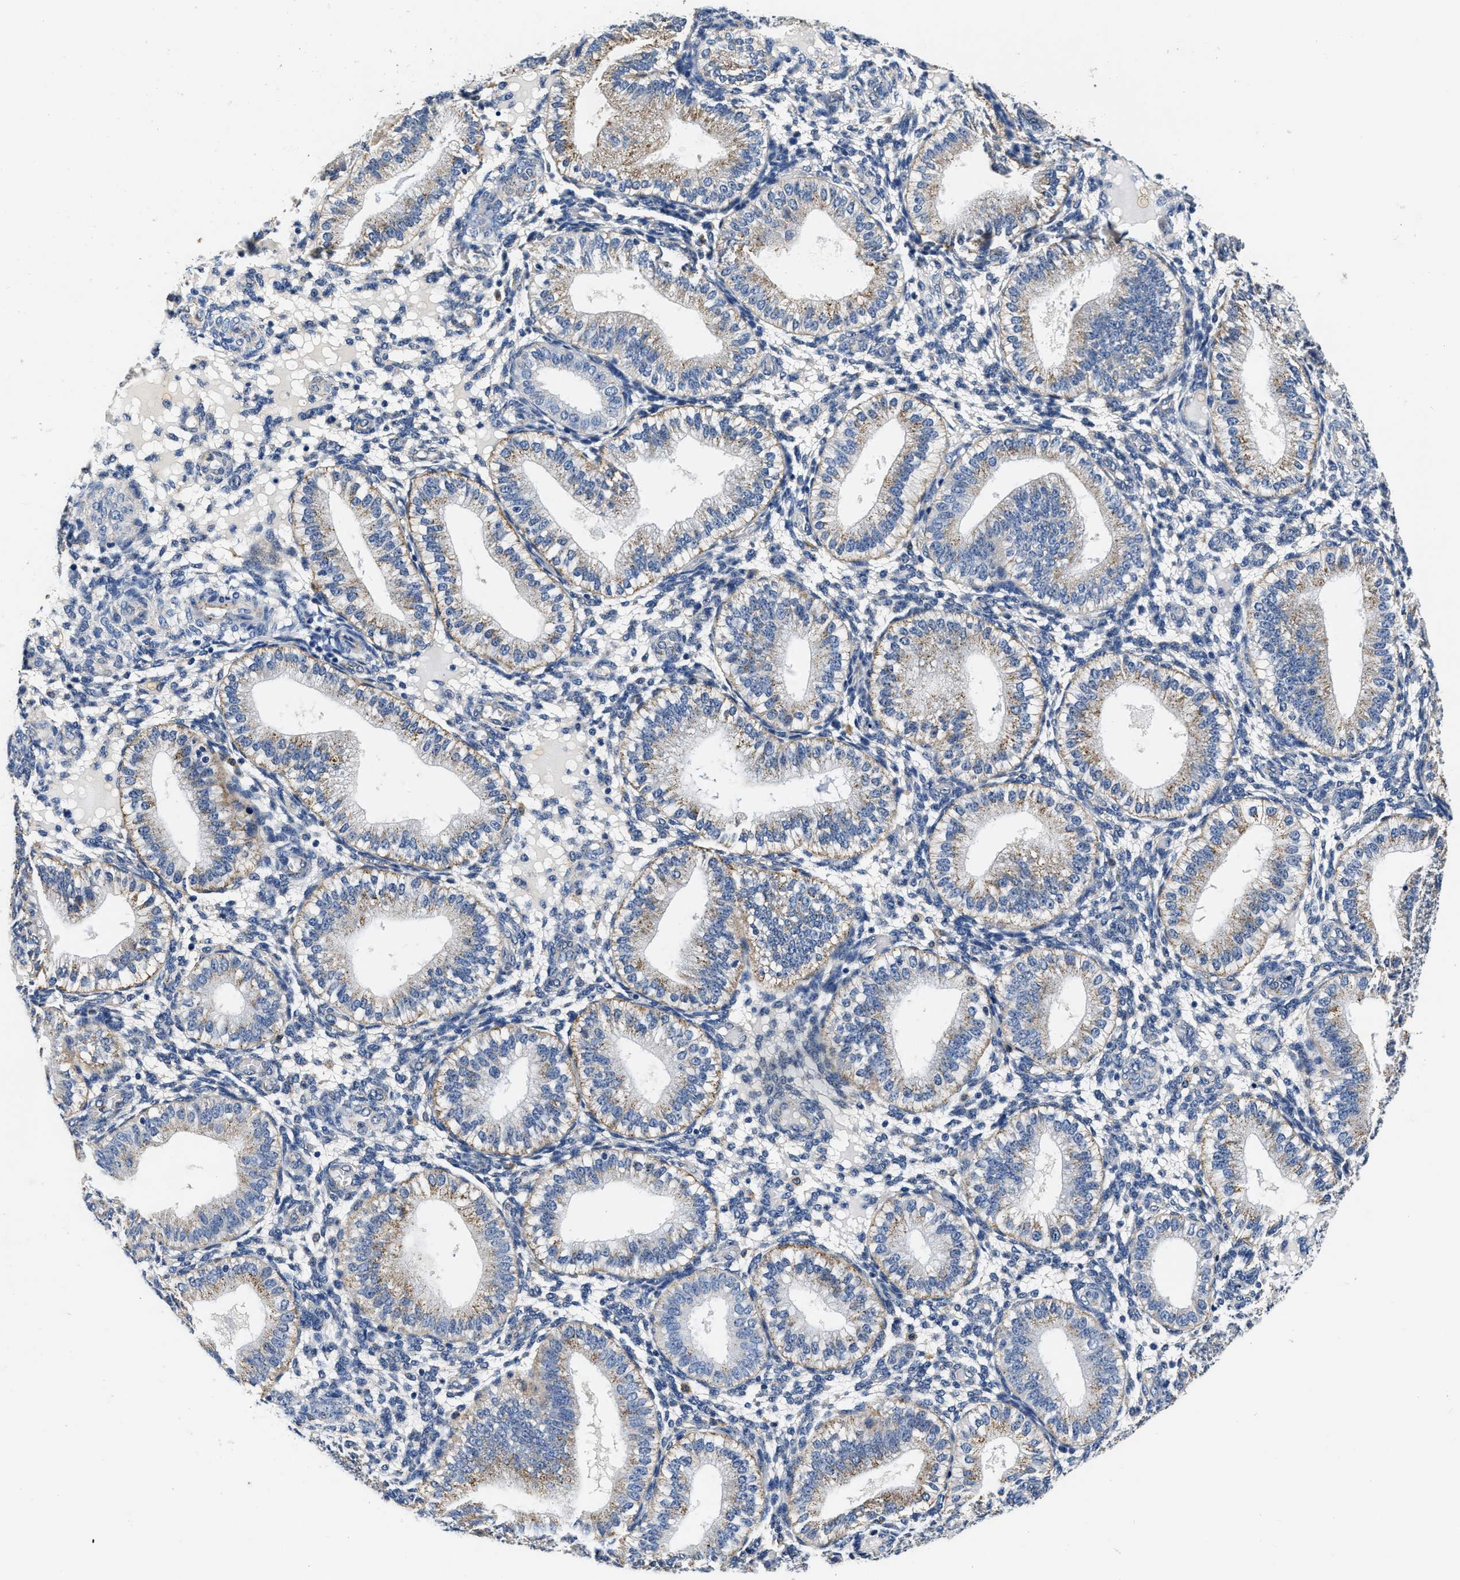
{"staining": {"intensity": "negative", "quantity": "none", "location": "none"}, "tissue": "endometrium", "cell_type": "Cells in endometrial stroma", "image_type": "normal", "snomed": [{"axis": "morphology", "description": "Normal tissue, NOS"}, {"axis": "topography", "description": "Endometrium"}], "caption": "Immunohistochemical staining of normal human endometrium shows no significant positivity in cells in endometrial stroma.", "gene": "GRN", "patient": {"sex": "female", "age": 39}}